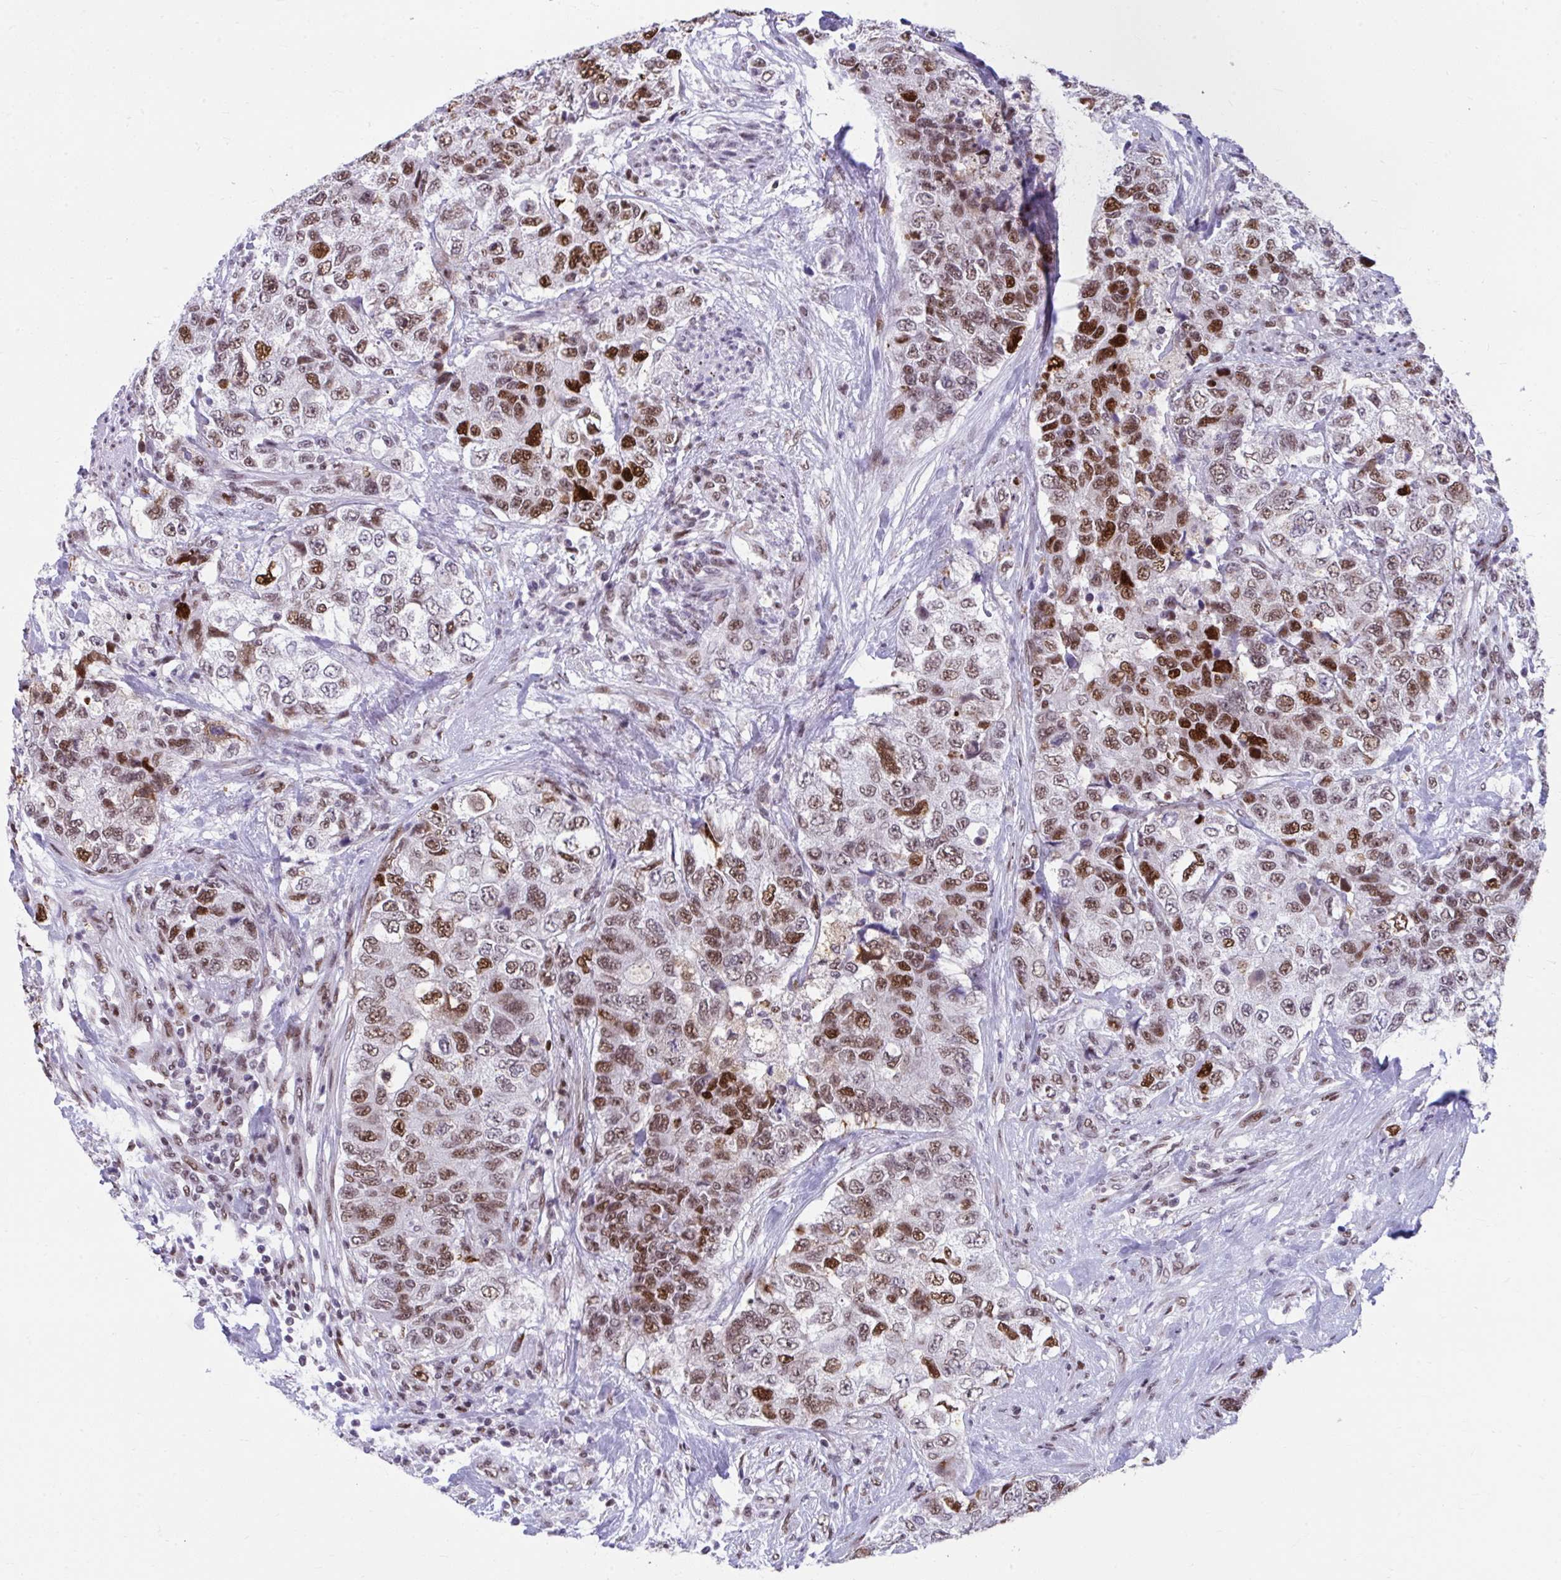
{"staining": {"intensity": "strong", "quantity": "25%-75%", "location": "nuclear"}, "tissue": "urothelial cancer", "cell_type": "Tumor cells", "image_type": "cancer", "snomed": [{"axis": "morphology", "description": "Urothelial carcinoma, High grade"}, {"axis": "topography", "description": "Urinary bladder"}], "caption": "IHC micrograph of neoplastic tissue: human urothelial cancer stained using immunohistochemistry exhibits high levels of strong protein expression localized specifically in the nuclear of tumor cells, appearing as a nuclear brown color.", "gene": "SLC35C2", "patient": {"sex": "female", "age": 78}}